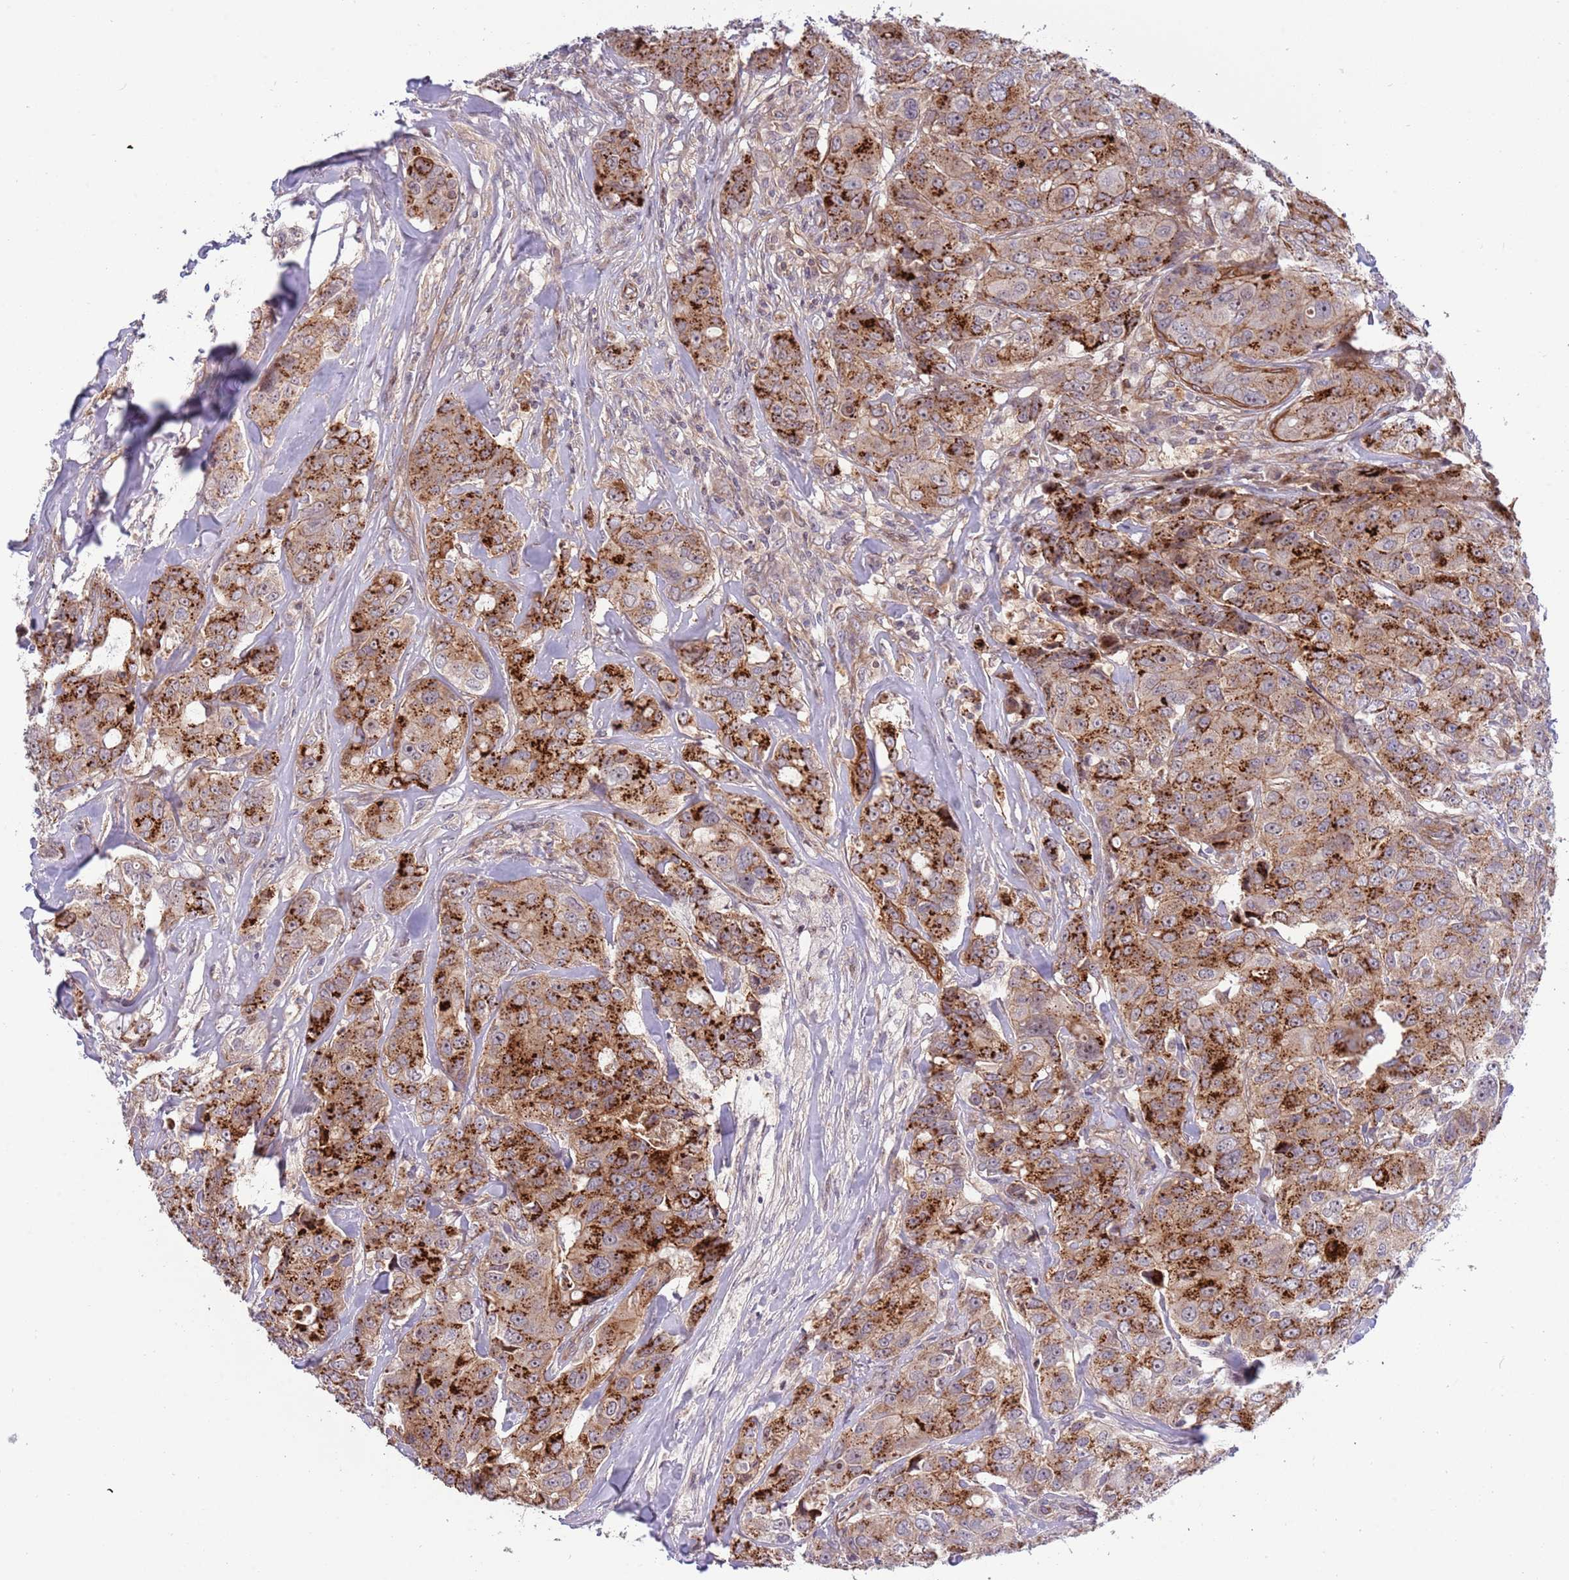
{"staining": {"intensity": "strong", "quantity": ">75%", "location": "cytoplasmic/membranous"}, "tissue": "breast cancer", "cell_type": "Tumor cells", "image_type": "cancer", "snomed": [{"axis": "morphology", "description": "Duct carcinoma"}, {"axis": "topography", "description": "Breast"}], "caption": "A brown stain highlights strong cytoplasmic/membranous expression of a protein in human breast cancer tumor cells.", "gene": "ITGB6", "patient": {"sex": "female", "age": 43}}